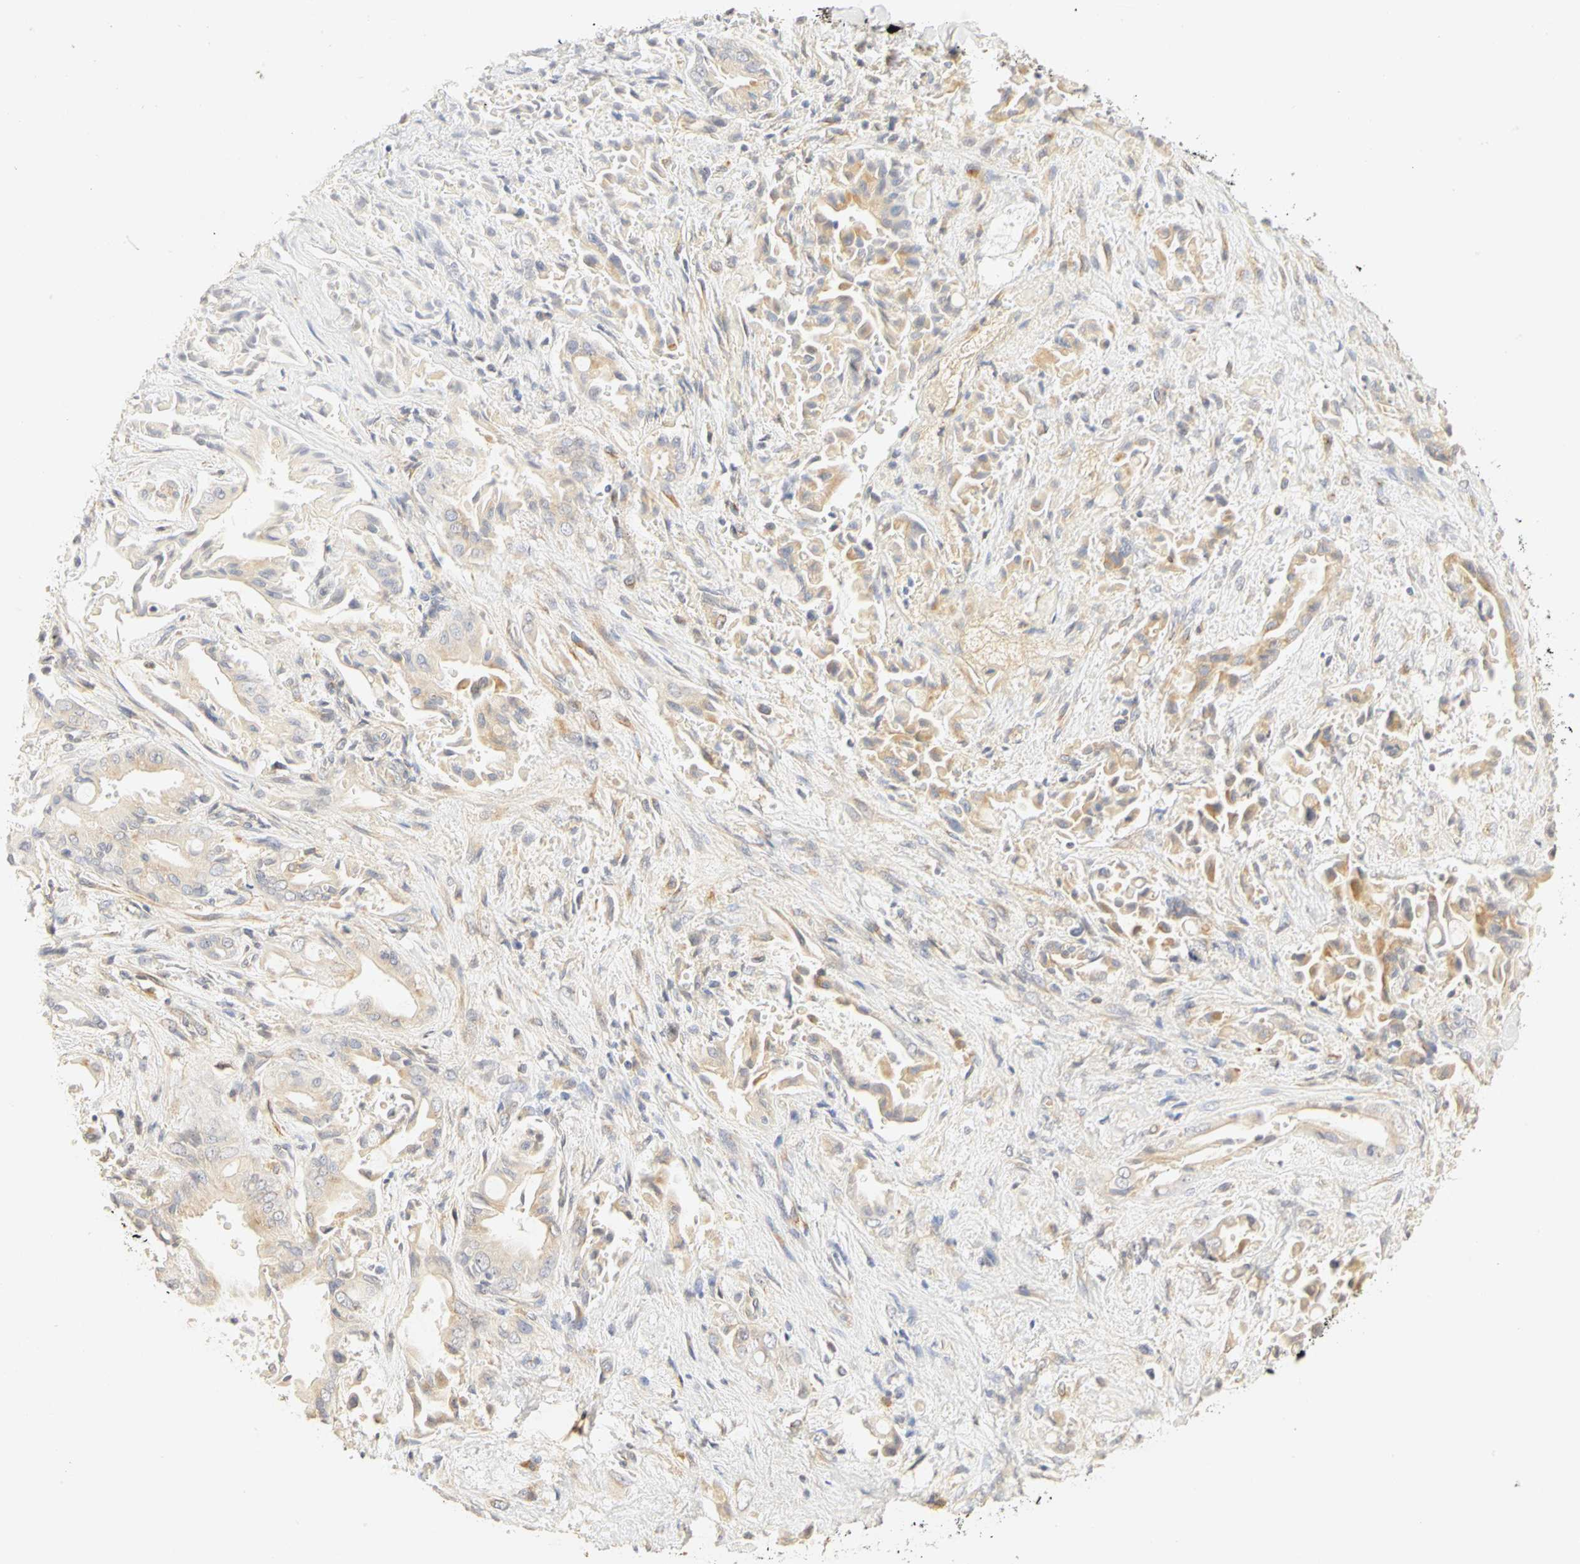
{"staining": {"intensity": "weak", "quantity": ">75%", "location": "cytoplasmic/membranous"}, "tissue": "liver cancer", "cell_type": "Tumor cells", "image_type": "cancer", "snomed": [{"axis": "morphology", "description": "Cholangiocarcinoma"}, {"axis": "topography", "description": "Liver"}], "caption": "Protein staining of liver cancer tissue displays weak cytoplasmic/membranous expression in approximately >75% of tumor cells.", "gene": "GNRH2", "patient": {"sex": "male", "age": 58}}